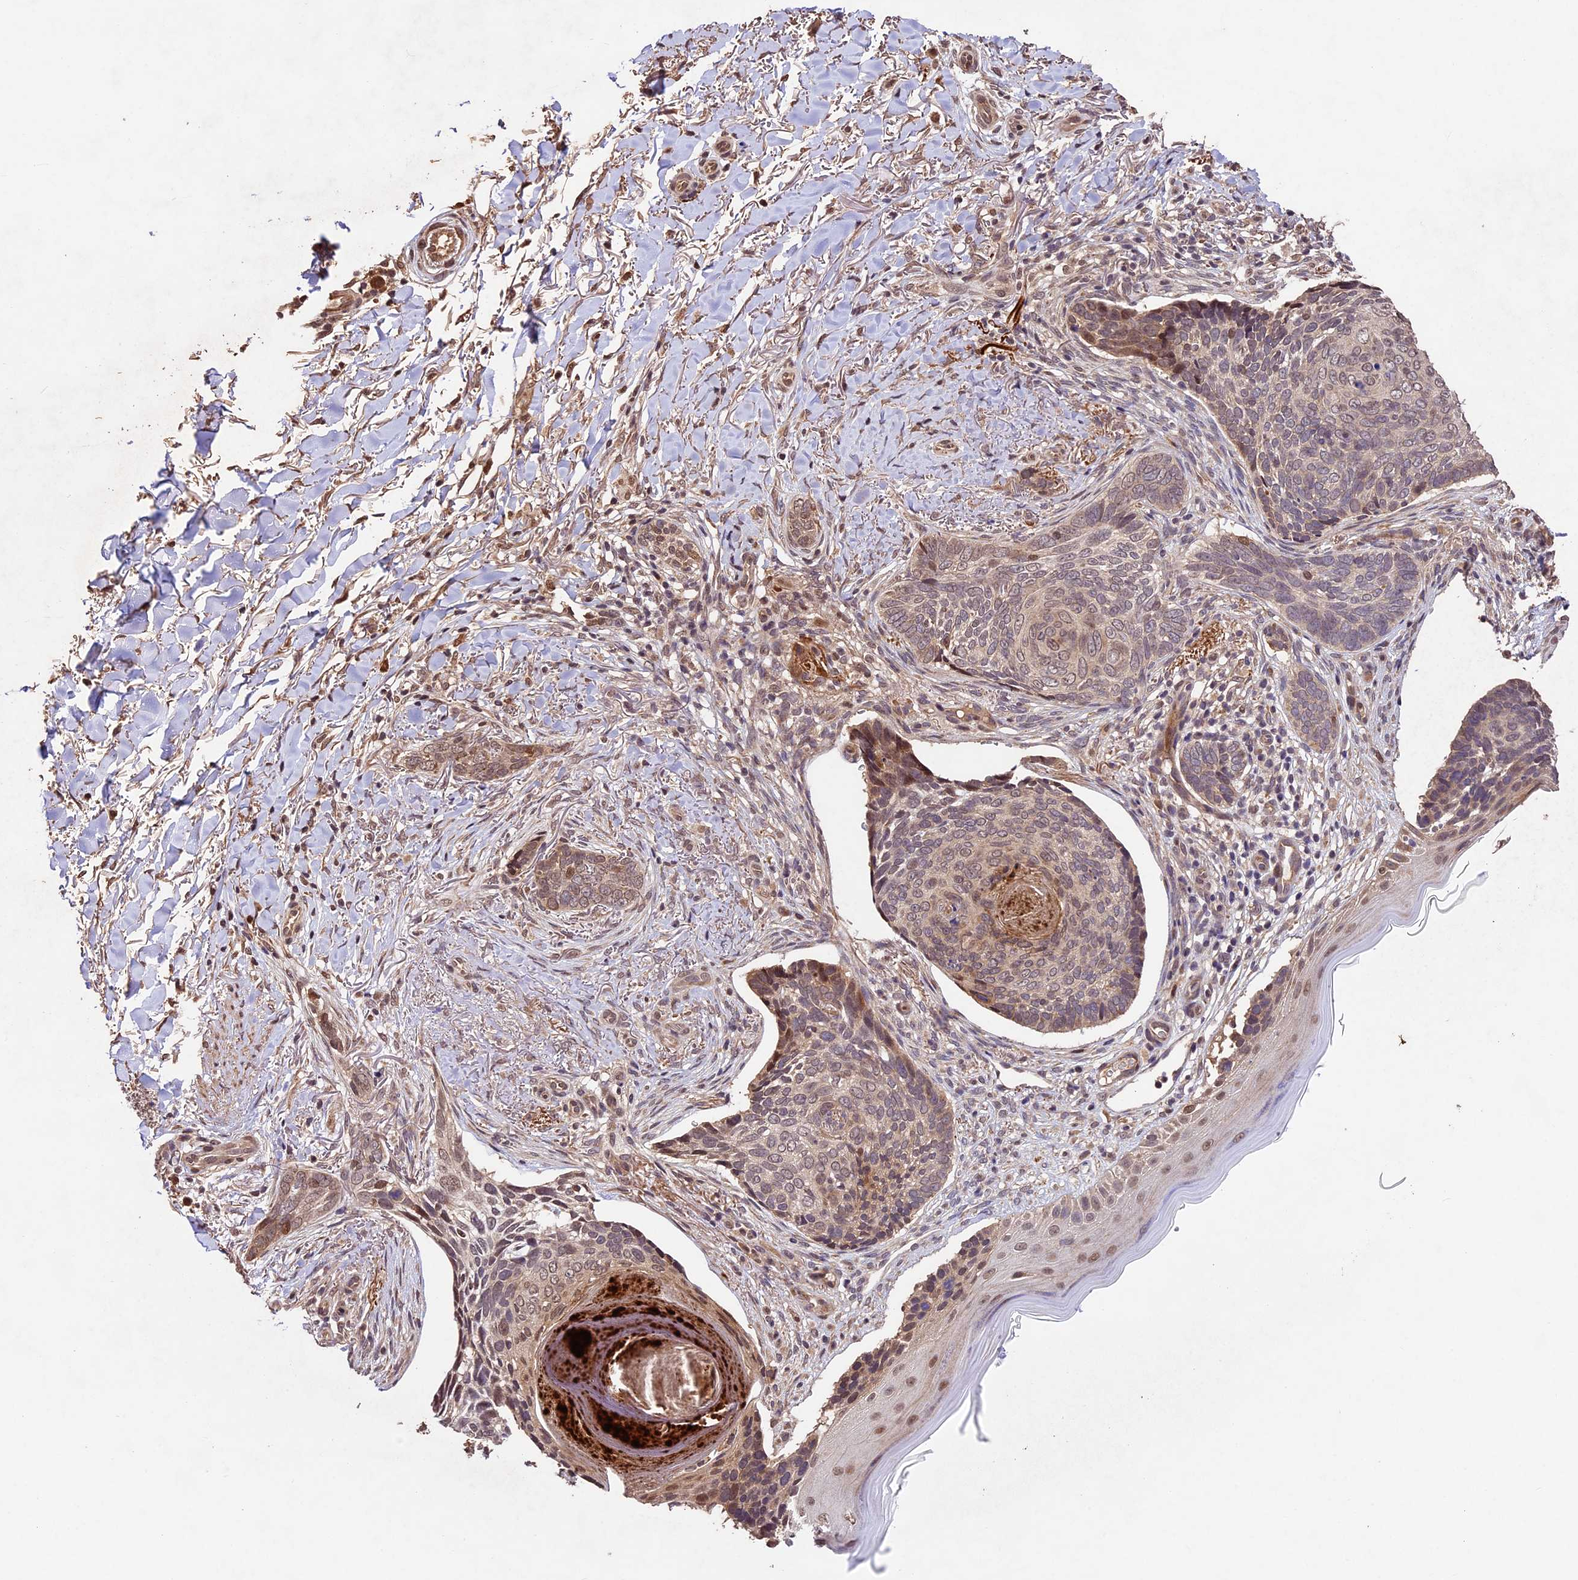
{"staining": {"intensity": "weak", "quantity": "25%-75%", "location": "cytoplasmic/membranous"}, "tissue": "skin cancer", "cell_type": "Tumor cells", "image_type": "cancer", "snomed": [{"axis": "morphology", "description": "Normal tissue, NOS"}, {"axis": "morphology", "description": "Basal cell carcinoma"}, {"axis": "topography", "description": "Skin"}], "caption": "This is a micrograph of immunohistochemistry staining of skin cancer, which shows weak positivity in the cytoplasmic/membranous of tumor cells.", "gene": "CDKN2AIP", "patient": {"sex": "female", "age": 67}}